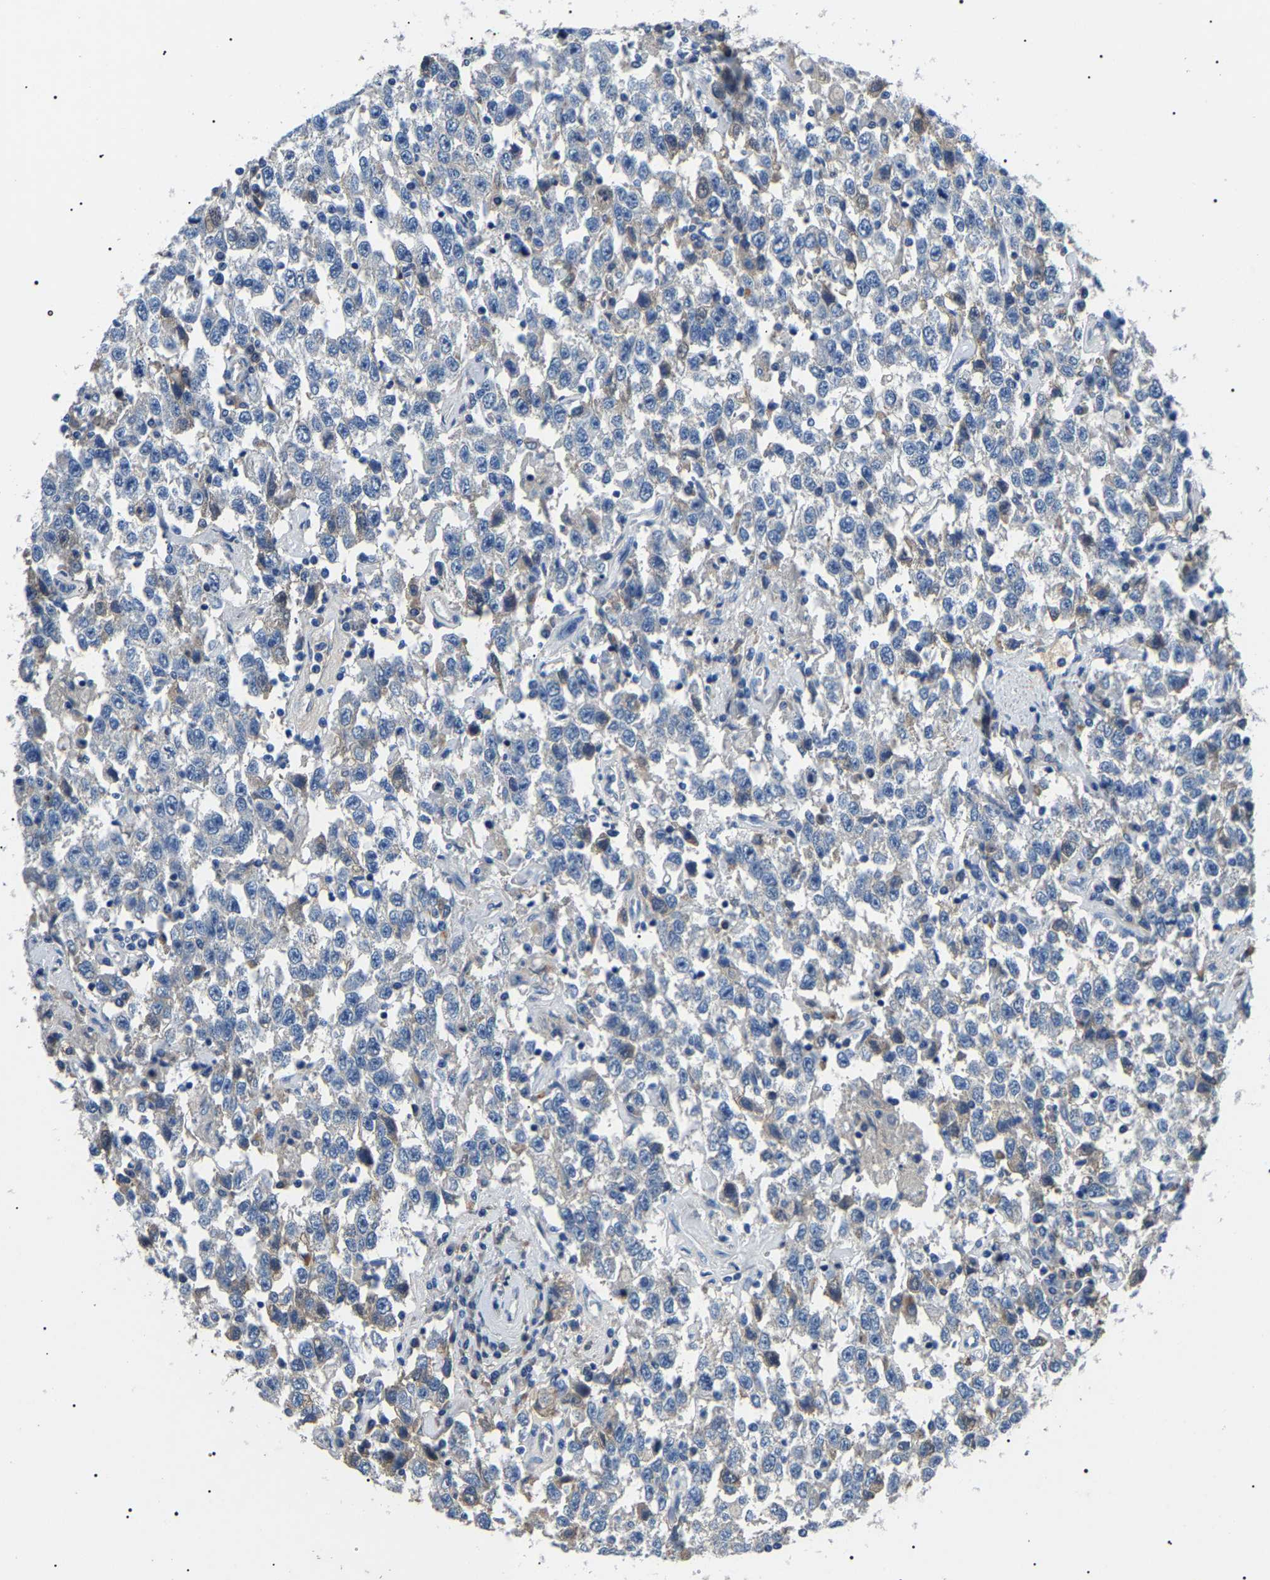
{"staining": {"intensity": "weak", "quantity": "<25%", "location": "cytoplasmic/membranous"}, "tissue": "testis cancer", "cell_type": "Tumor cells", "image_type": "cancer", "snomed": [{"axis": "morphology", "description": "Seminoma, NOS"}, {"axis": "topography", "description": "Testis"}], "caption": "High magnification brightfield microscopy of seminoma (testis) stained with DAB (brown) and counterstained with hematoxylin (blue): tumor cells show no significant staining.", "gene": "KLK15", "patient": {"sex": "male", "age": 41}}